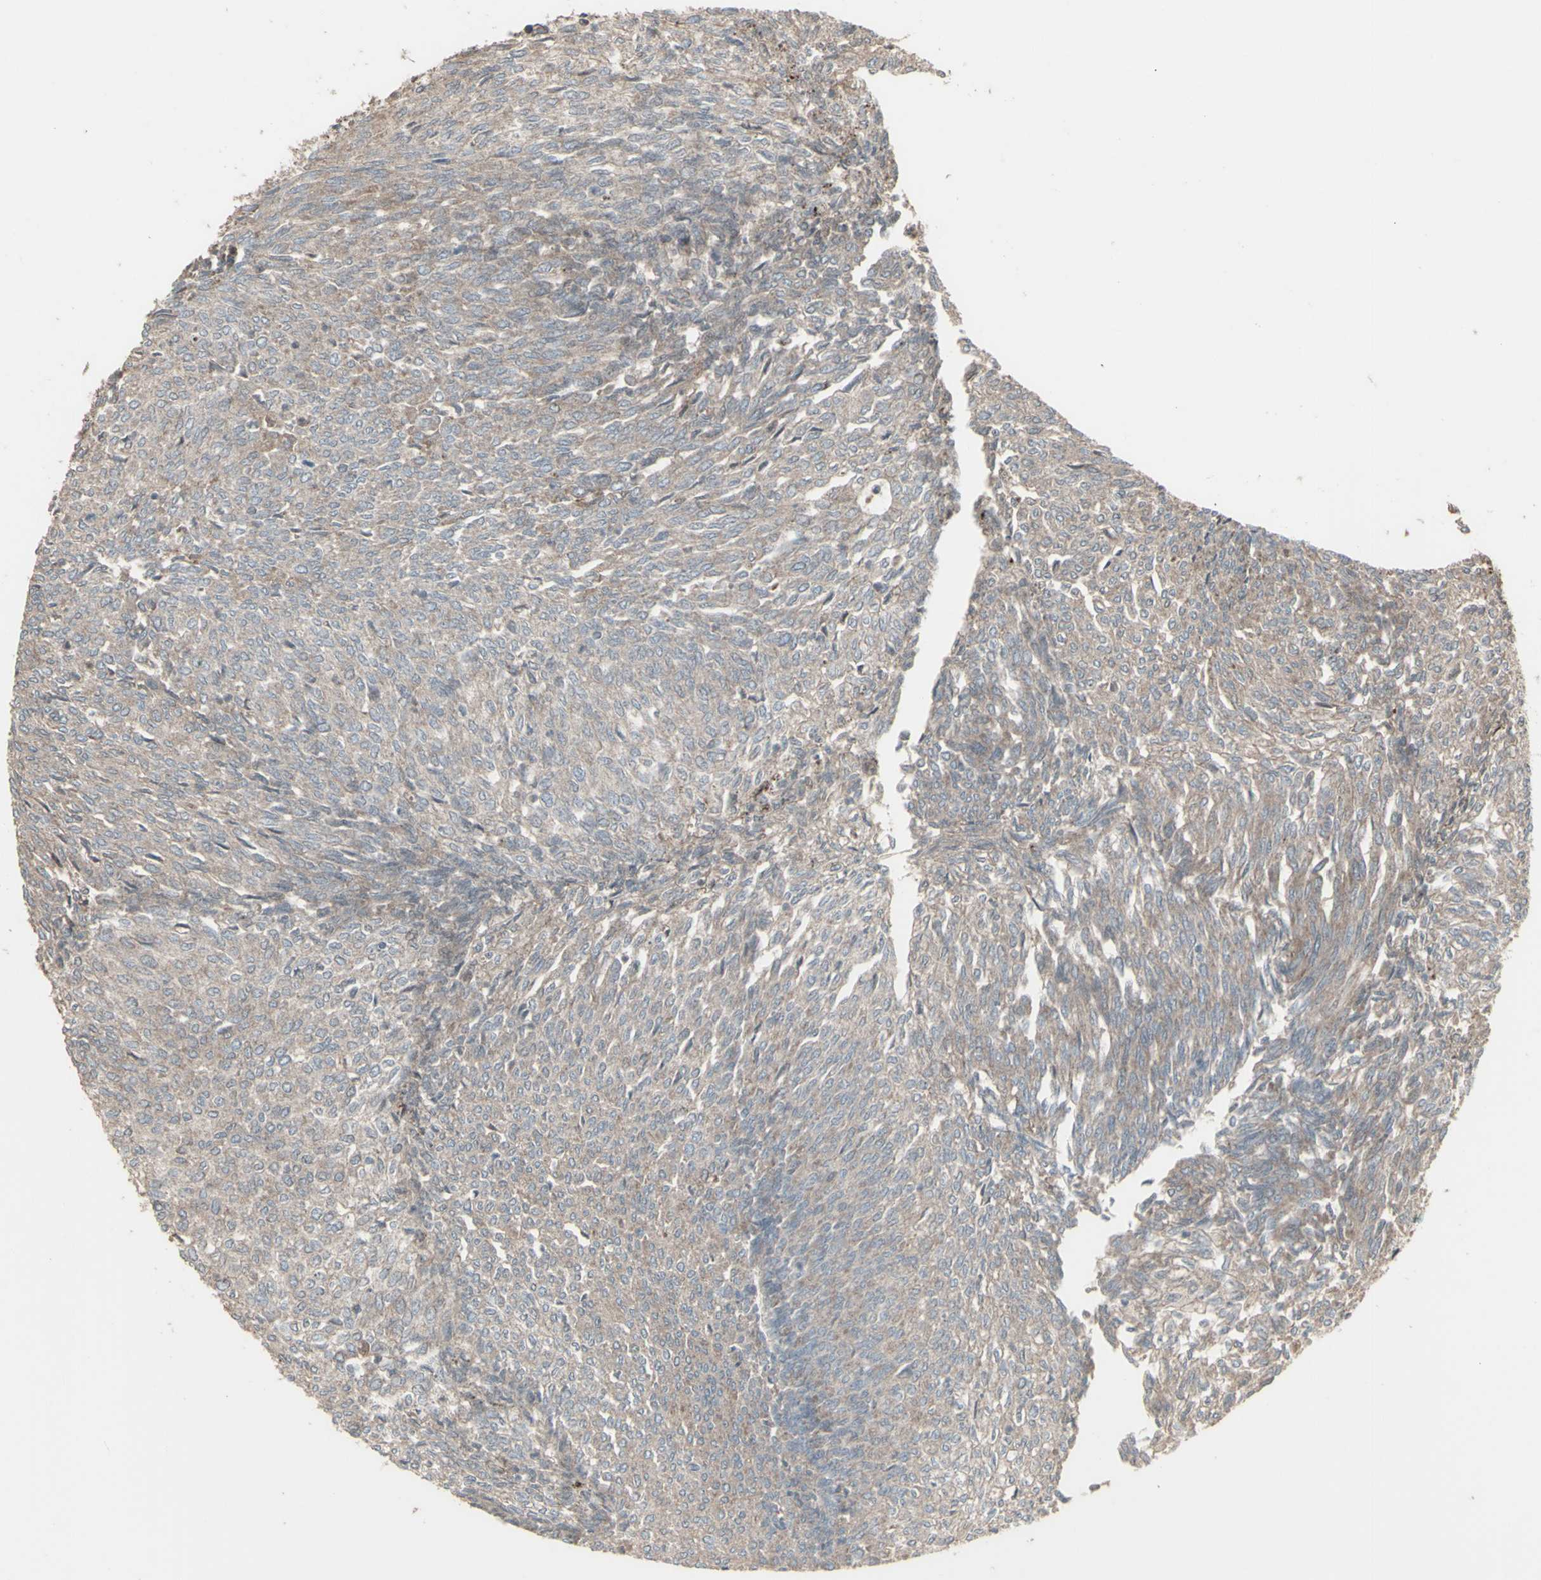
{"staining": {"intensity": "moderate", "quantity": ">75%", "location": "cytoplasmic/membranous"}, "tissue": "urothelial cancer", "cell_type": "Tumor cells", "image_type": "cancer", "snomed": [{"axis": "morphology", "description": "Urothelial carcinoma, Low grade"}, {"axis": "topography", "description": "Urinary bladder"}], "caption": "Protein staining reveals moderate cytoplasmic/membranous staining in approximately >75% of tumor cells in urothelial carcinoma (low-grade).", "gene": "RNASEL", "patient": {"sex": "female", "age": 79}}